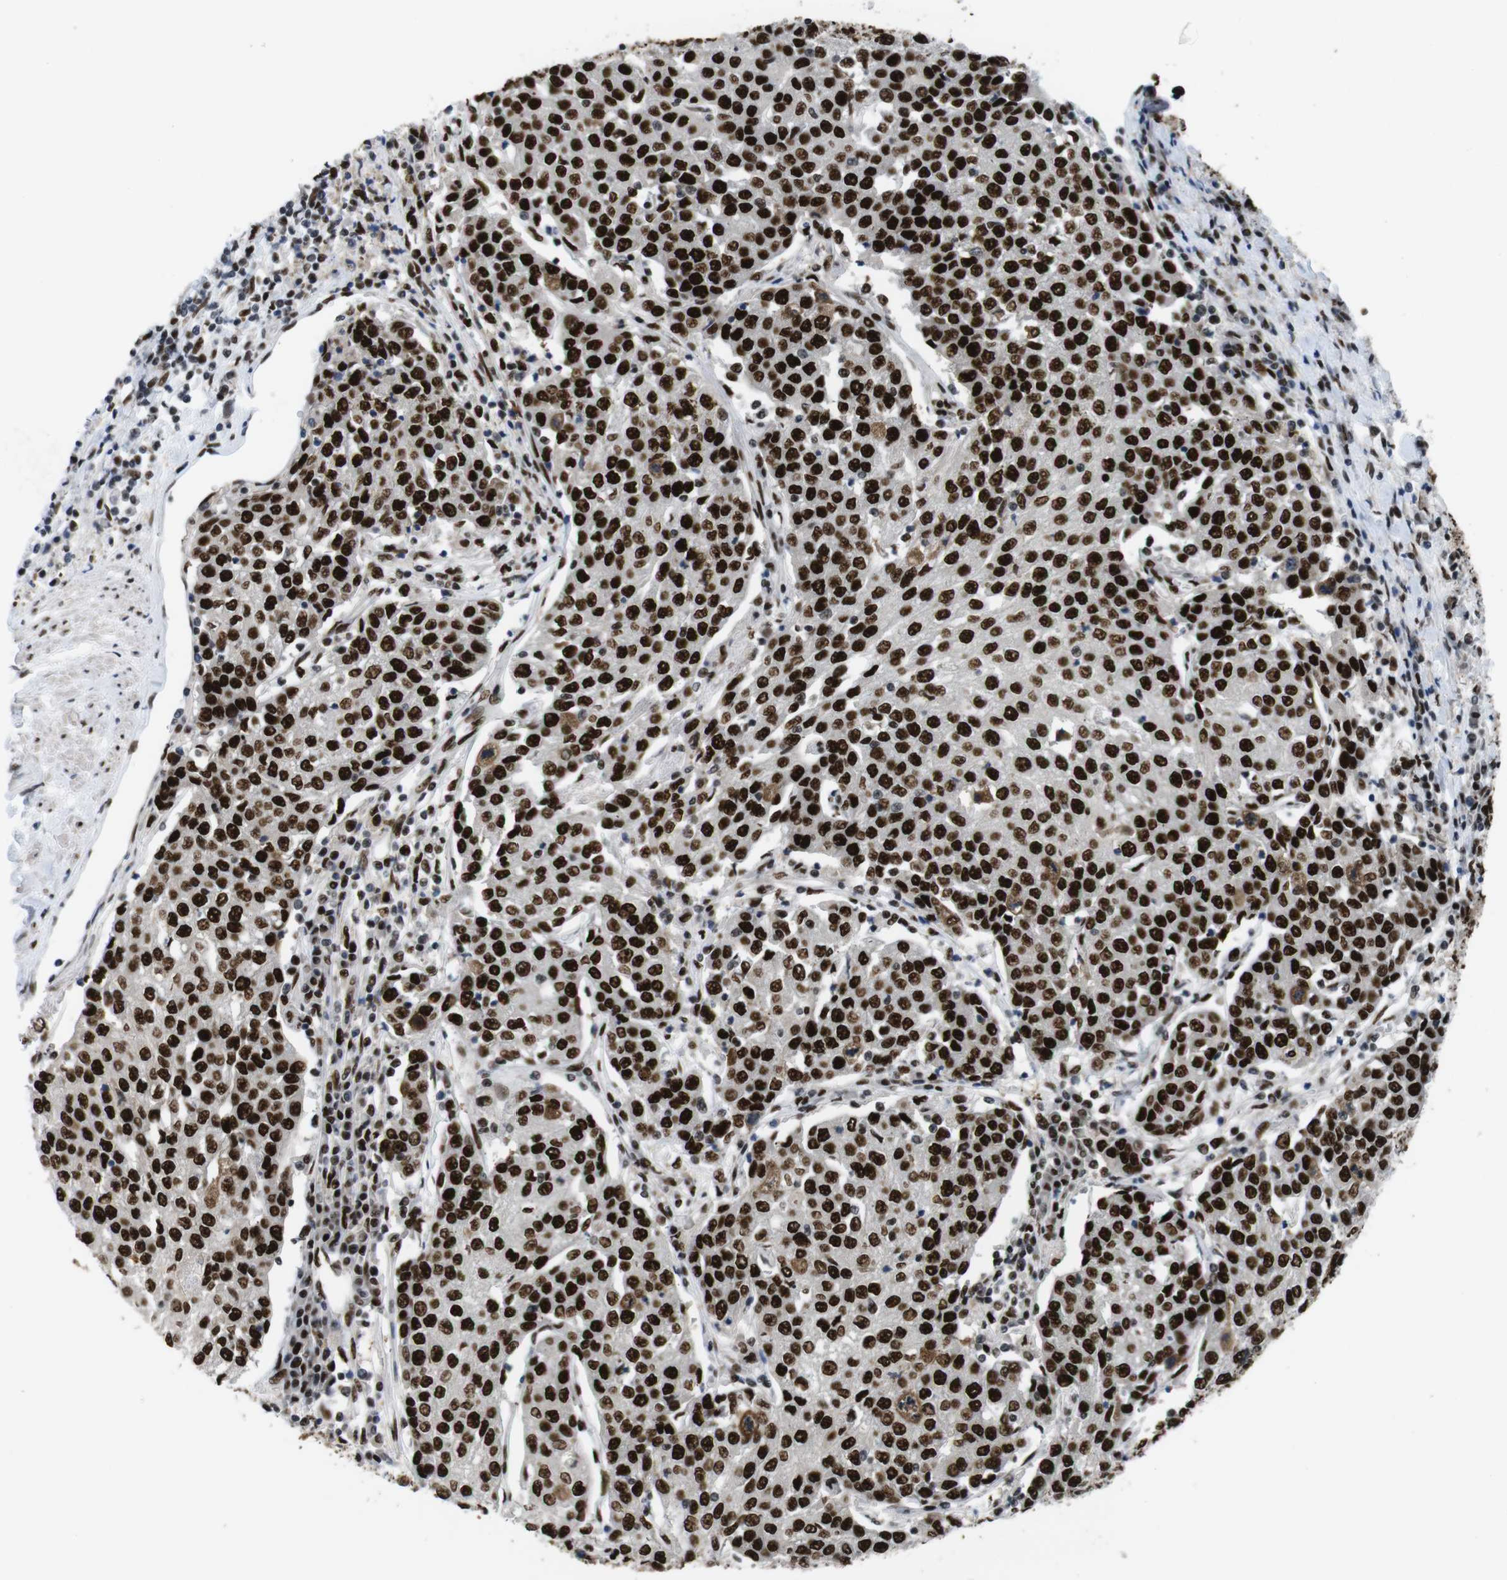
{"staining": {"intensity": "strong", "quantity": ">75%", "location": "nuclear"}, "tissue": "urothelial cancer", "cell_type": "Tumor cells", "image_type": "cancer", "snomed": [{"axis": "morphology", "description": "Urothelial carcinoma, High grade"}, {"axis": "topography", "description": "Urinary bladder"}], "caption": "This histopathology image displays IHC staining of human urothelial cancer, with high strong nuclear expression in about >75% of tumor cells.", "gene": "PSME3", "patient": {"sex": "female", "age": 85}}